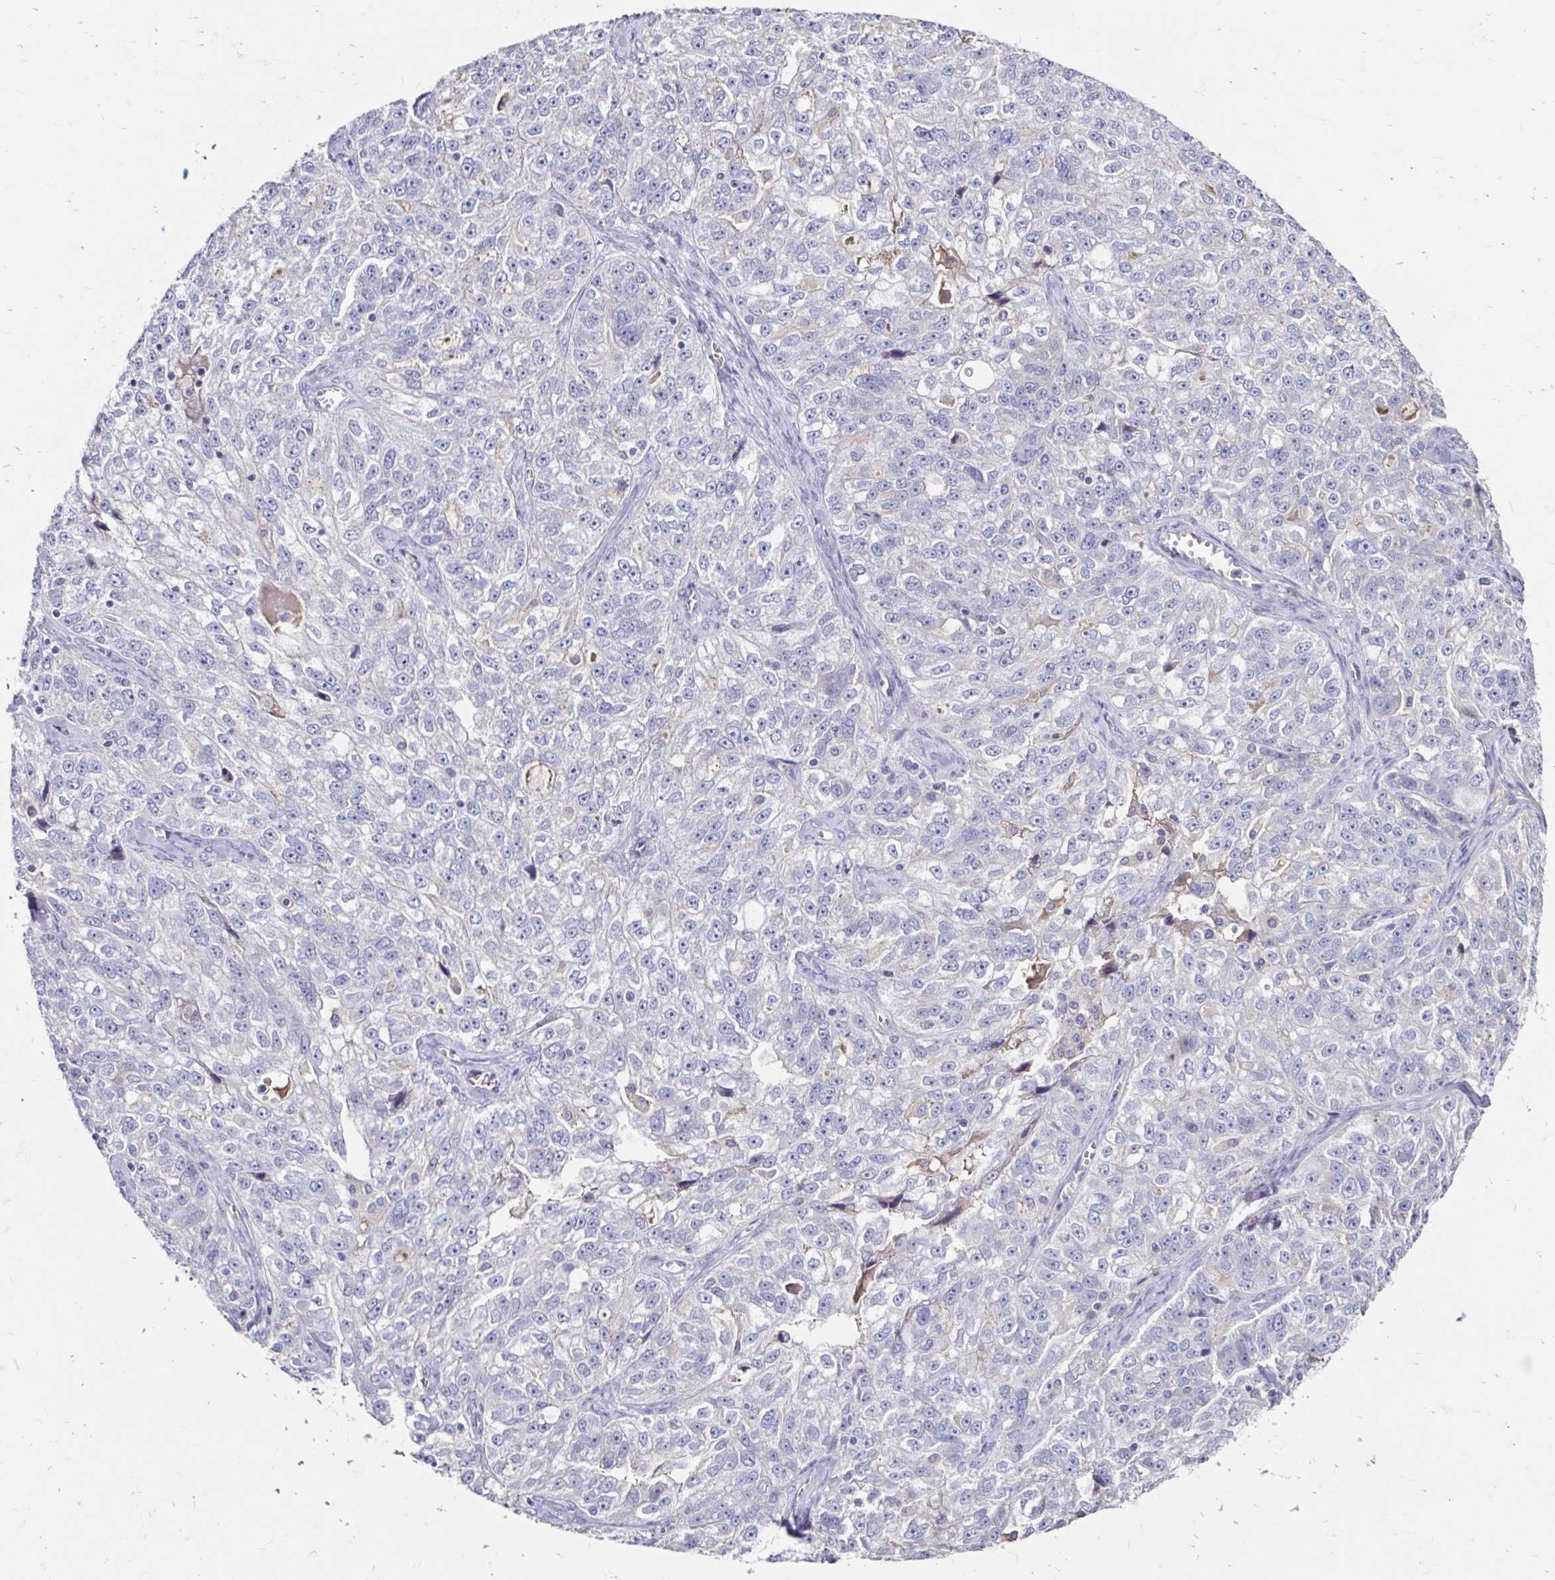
{"staining": {"intensity": "negative", "quantity": "none", "location": "none"}, "tissue": "ovarian cancer", "cell_type": "Tumor cells", "image_type": "cancer", "snomed": [{"axis": "morphology", "description": "Cystadenocarcinoma, serous, NOS"}, {"axis": "topography", "description": "Ovary"}], "caption": "High power microscopy photomicrograph of an immunohistochemistry photomicrograph of ovarian cancer, revealing no significant expression in tumor cells.", "gene": "SCG3", "patient": {"sex": "female", "age": 51}}